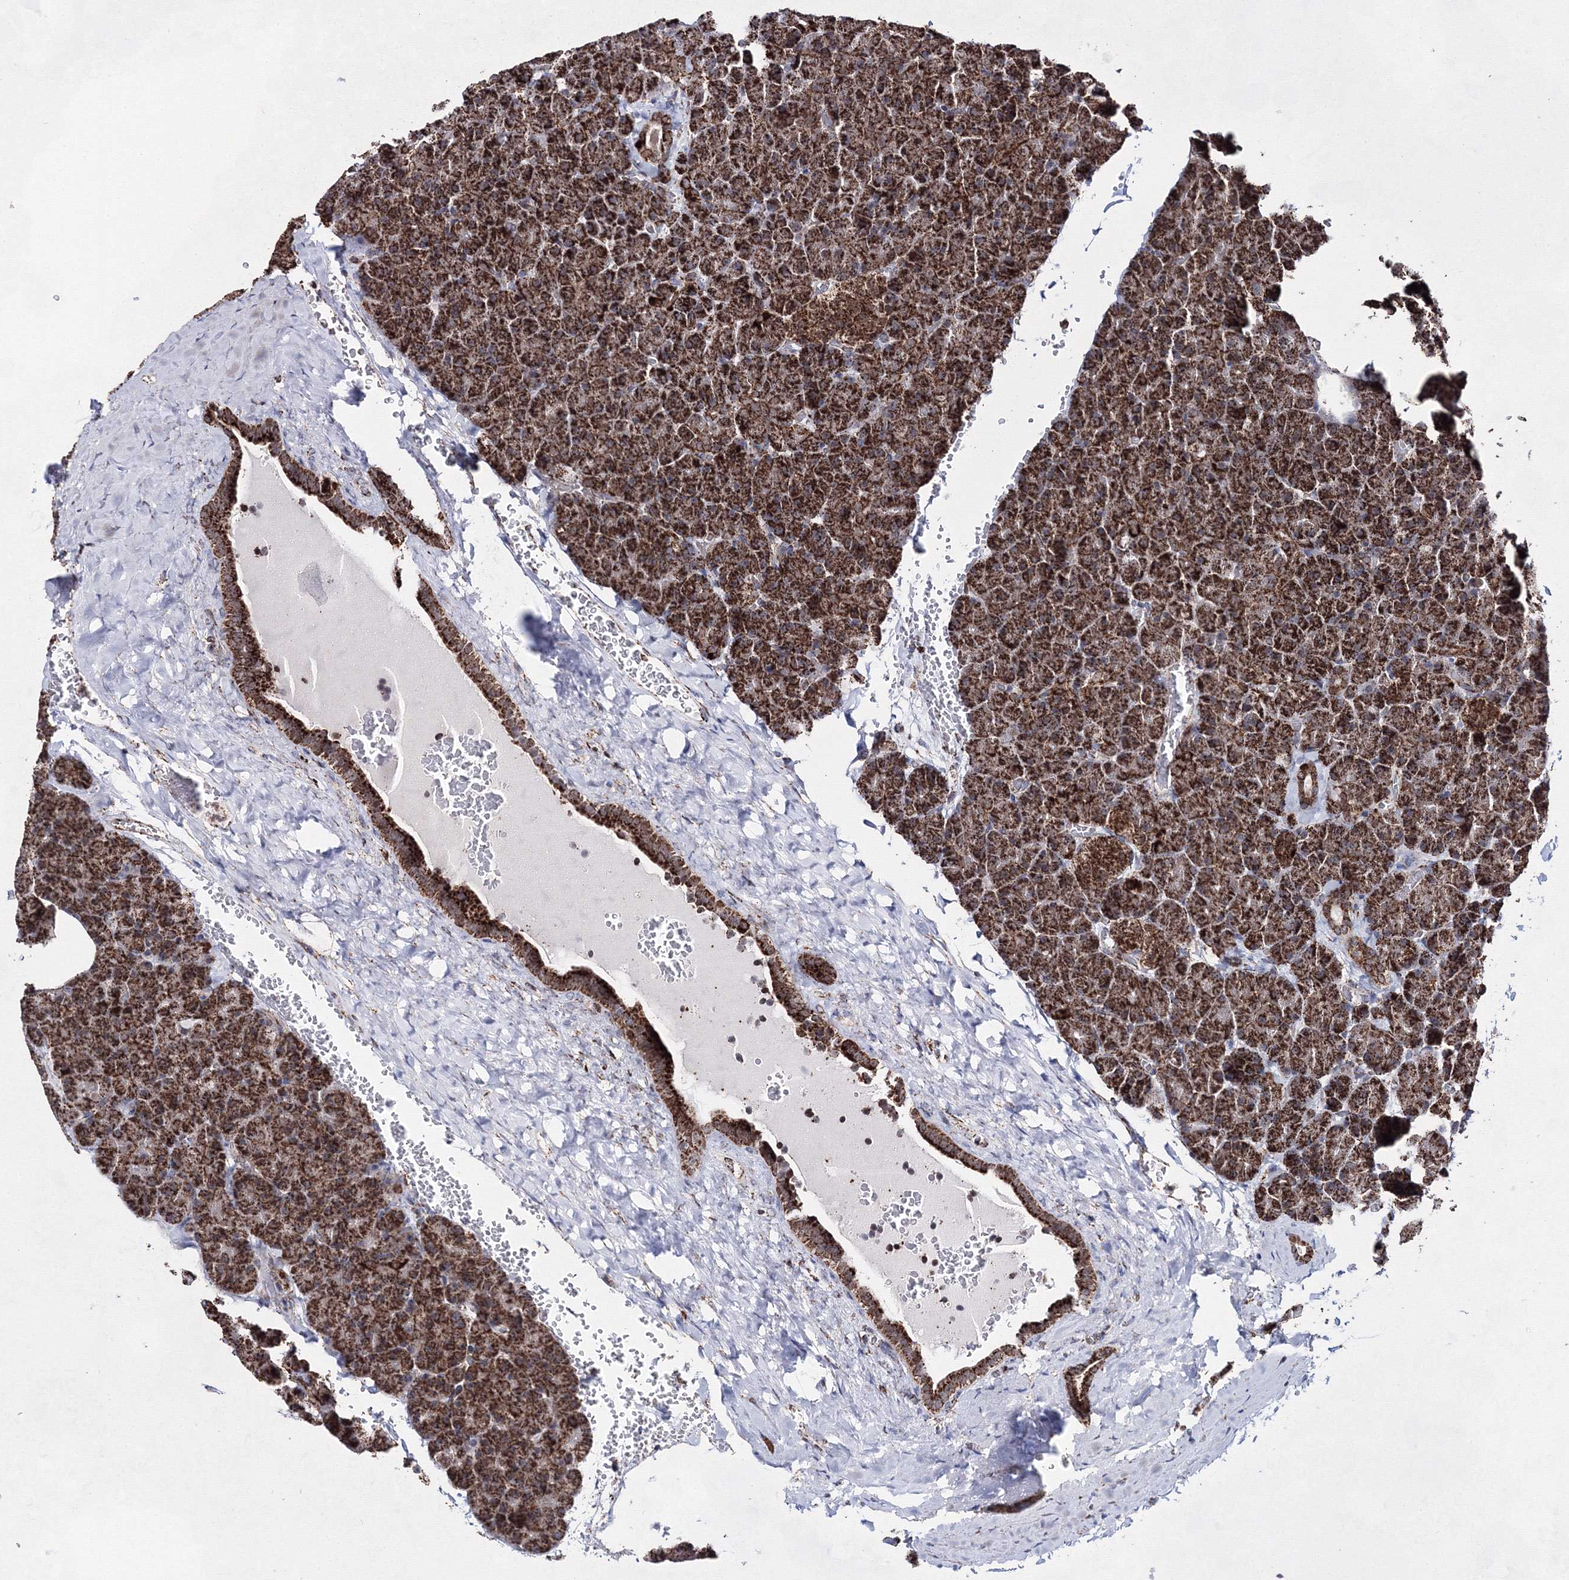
{"staining": {"intensity": "strong", "quantity": ">75%", "location": "cytoplasmic/membranous"}, "tissue": "pancreas", "cell_type": "Exocrine glandular cells", "image_type": "normal", "snomed": [{"axis": "morphology", "description": "Normal tissue, NOS"}, {"axis": "topography", "description": "Pancreas"}], "caption": "A brown stain shows strong cytoplasmic/membranous staining of a protein in exocrine glandular cells of benign human pancreas. (IHC, brightfield microscopy, high magnification).", "gene": "HADHB", "patient": {"sex": "female", "age": 35}}